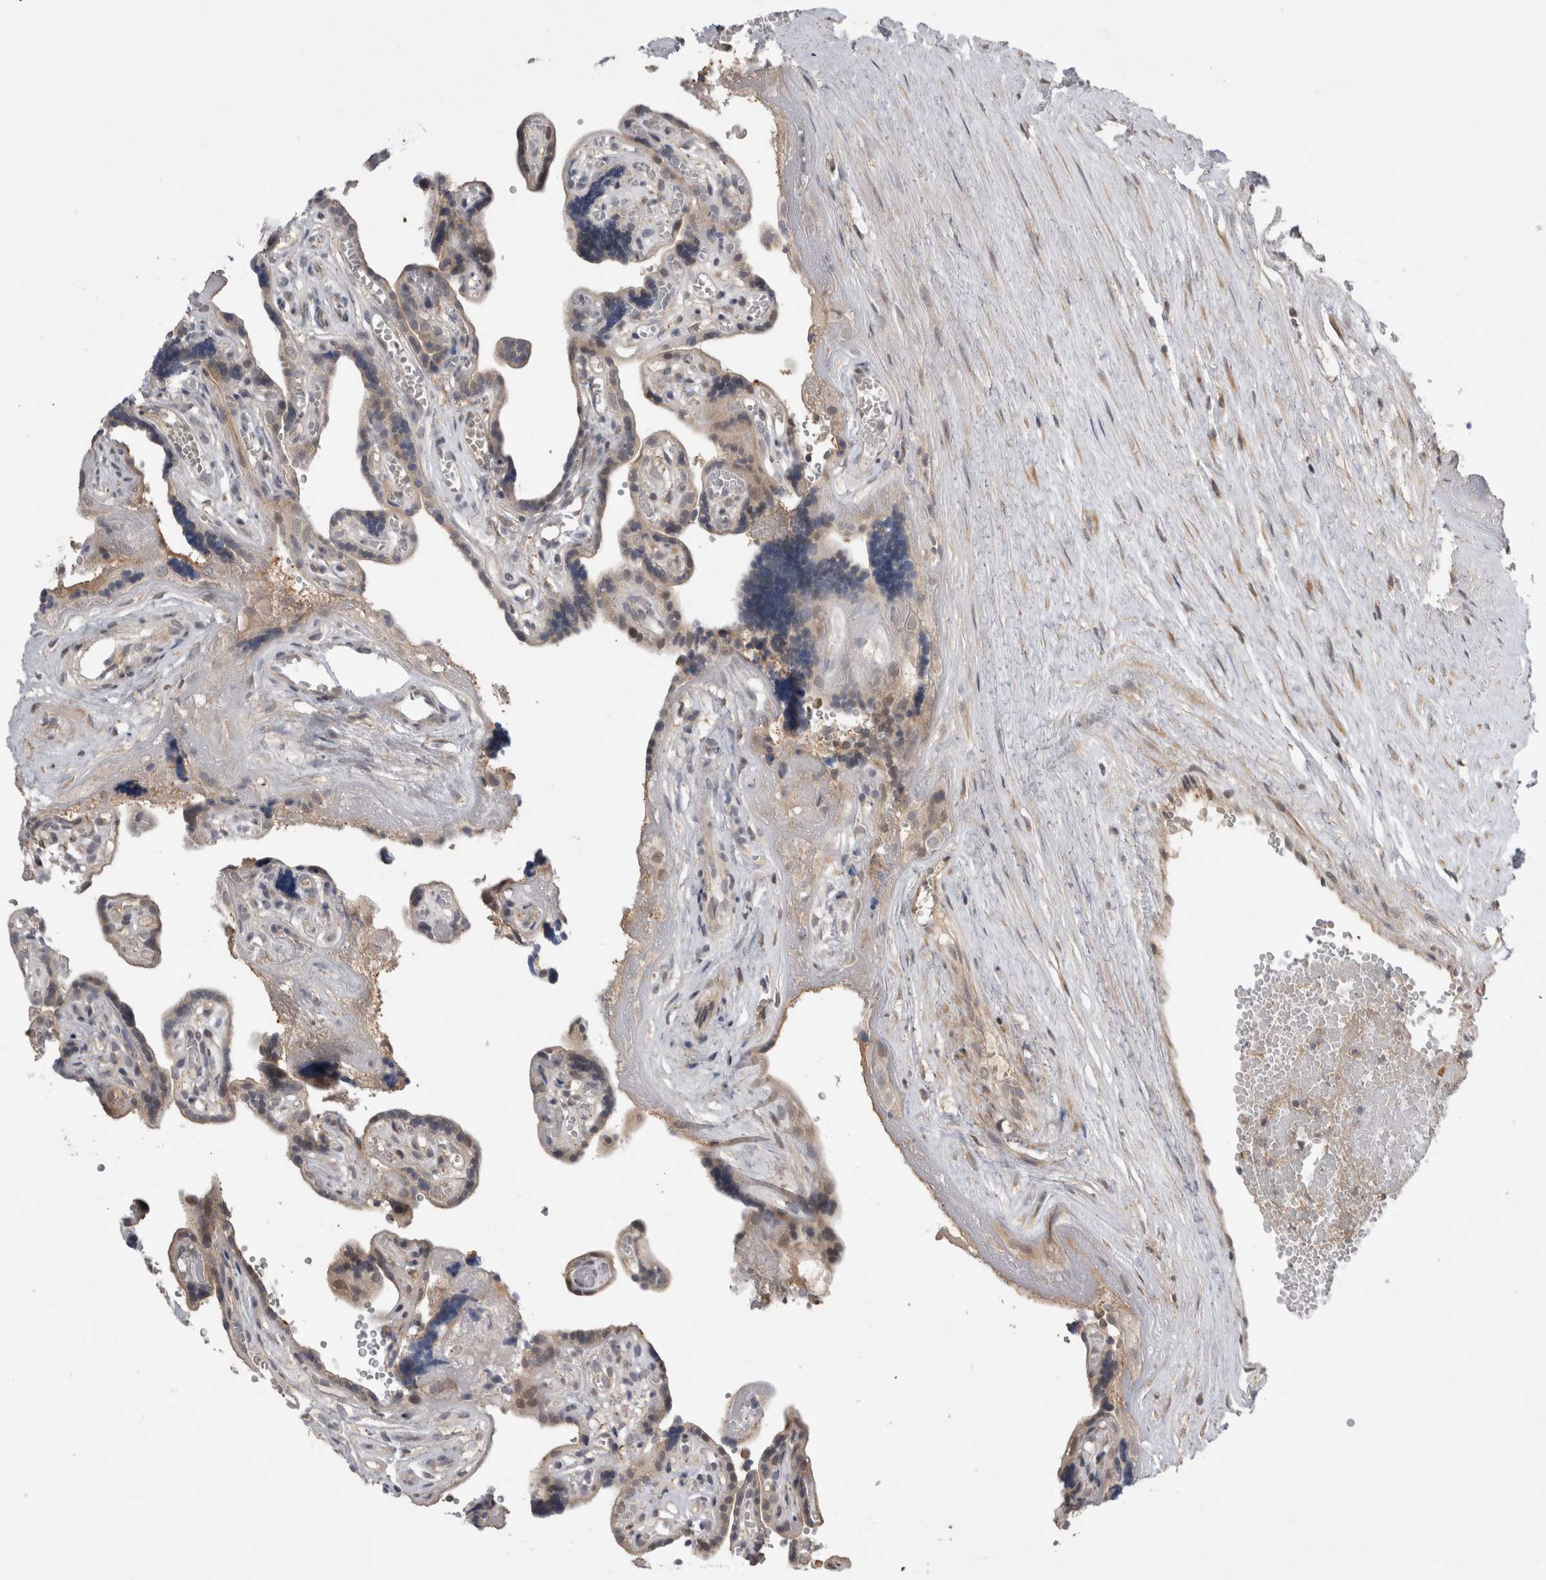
{"staining": {"intensity": "weak", "quantity": ">75%", "location": "cytoplasmic/membranous"}, "tissue": "placenta", "cell_type": "Trophoblastic cells", "image_type": "normal", "snomed": [{"axis": "morphology", "description": "Normal tissue, NOS"}, {"axis": "topography", "description": "Placenta"}], "caption": "Placenta stained with DAB (3,3'-diaminobenzidine) immunohistochemistry (IHC) exhibits low levels of weak cytoplasmic/membranous expression in about >75% of trophoblastic cells.", "gene": "KCNIP1", "patient": {"sex": "female", "age": 30}}